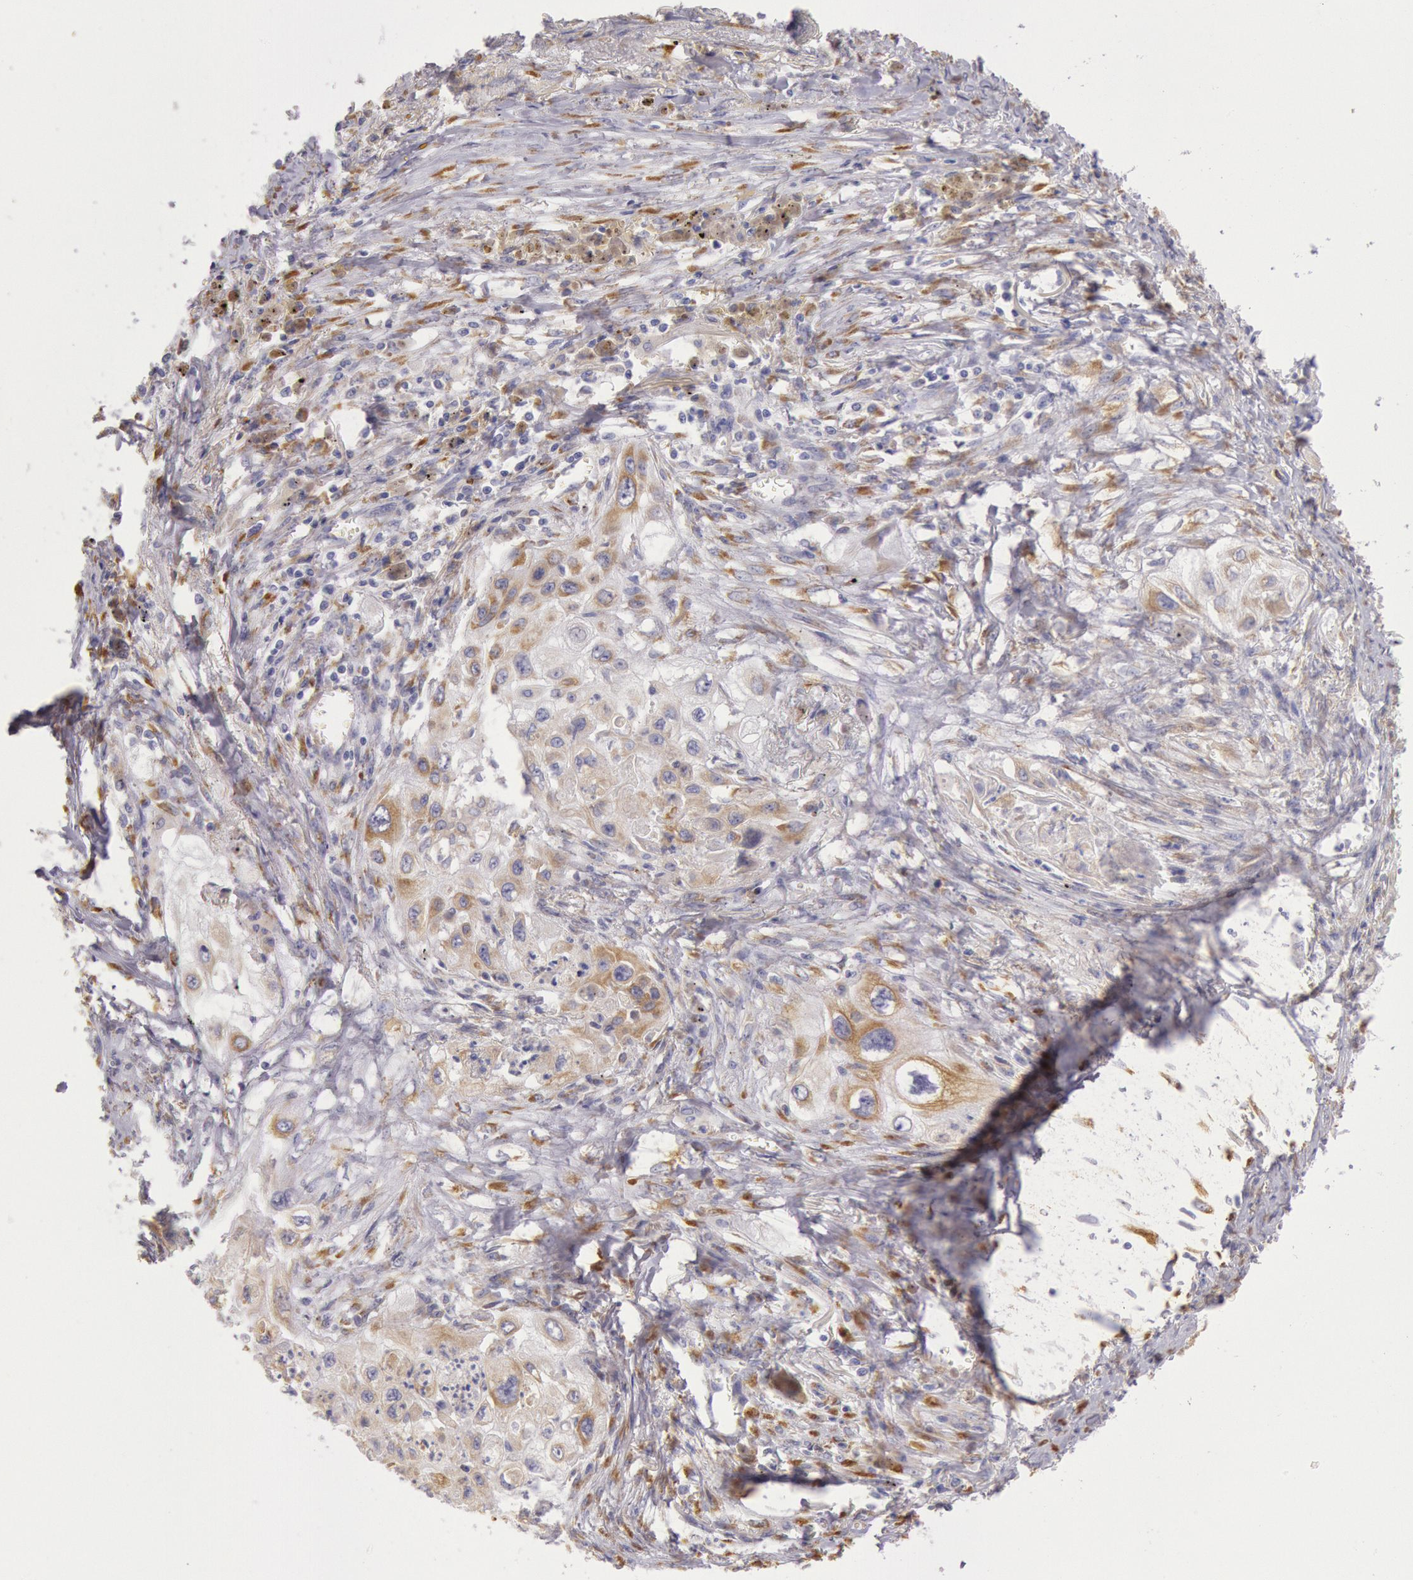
{"staining": {"intensity": "weak", "quantity": ">75%", "location": "cytoplasmic/membranous"}, "tissue": "lung cancer", "cell_type": "Tumor cells", "image_type": "cancer", "snomed": [{"axis": "morphology", "description": "Squamous cell carcinoma, NOS"}, {"axis": "topography", "description": "Lung"}], "caption": "IHC (DAB) staining of lung squamous cell carcinoma displays weak cytoplasmic/membranous protein expression in about >75% of tumor cells.", "gene": "CIDEB", "patient": {"sex": "male", "age": 71}}